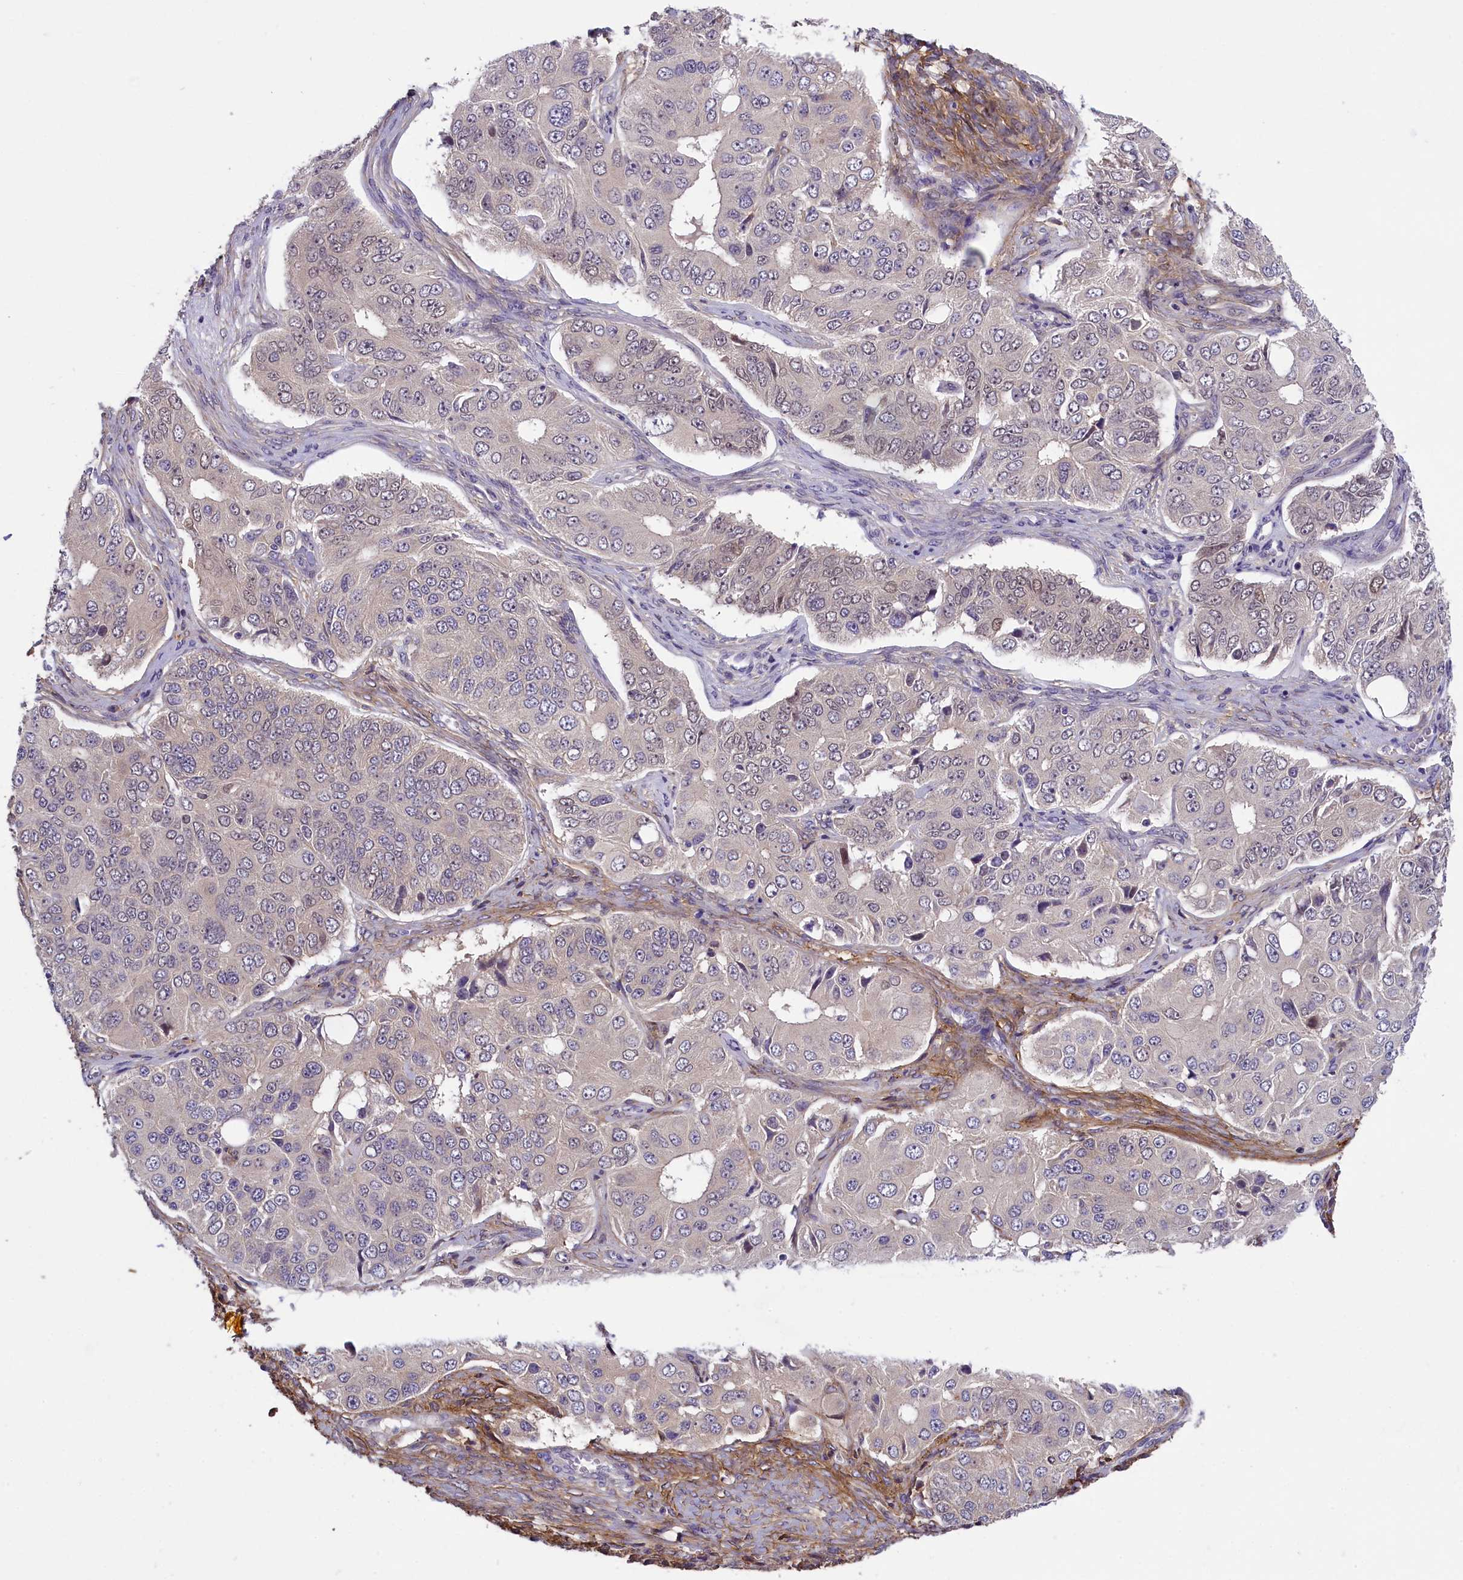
{"staining": {"intensity": "weak", "quantity": "<25%", "location": "nuclear"}, "tissue": "ovarian cancer", "cell_type": "Tumor cells", "image_type": "cancer", "snomed": [{"axis": "morphology", "description": "Carcinoma, endometroid"}, {"axis": "topography", "description": "Ovary"}], "caption": "Tumor cells show no significant protein staining in ovarian cancer (endometroid carcinoma).", "gene": "ENPP6", "patient": {"sex": "female", "age": 51}}